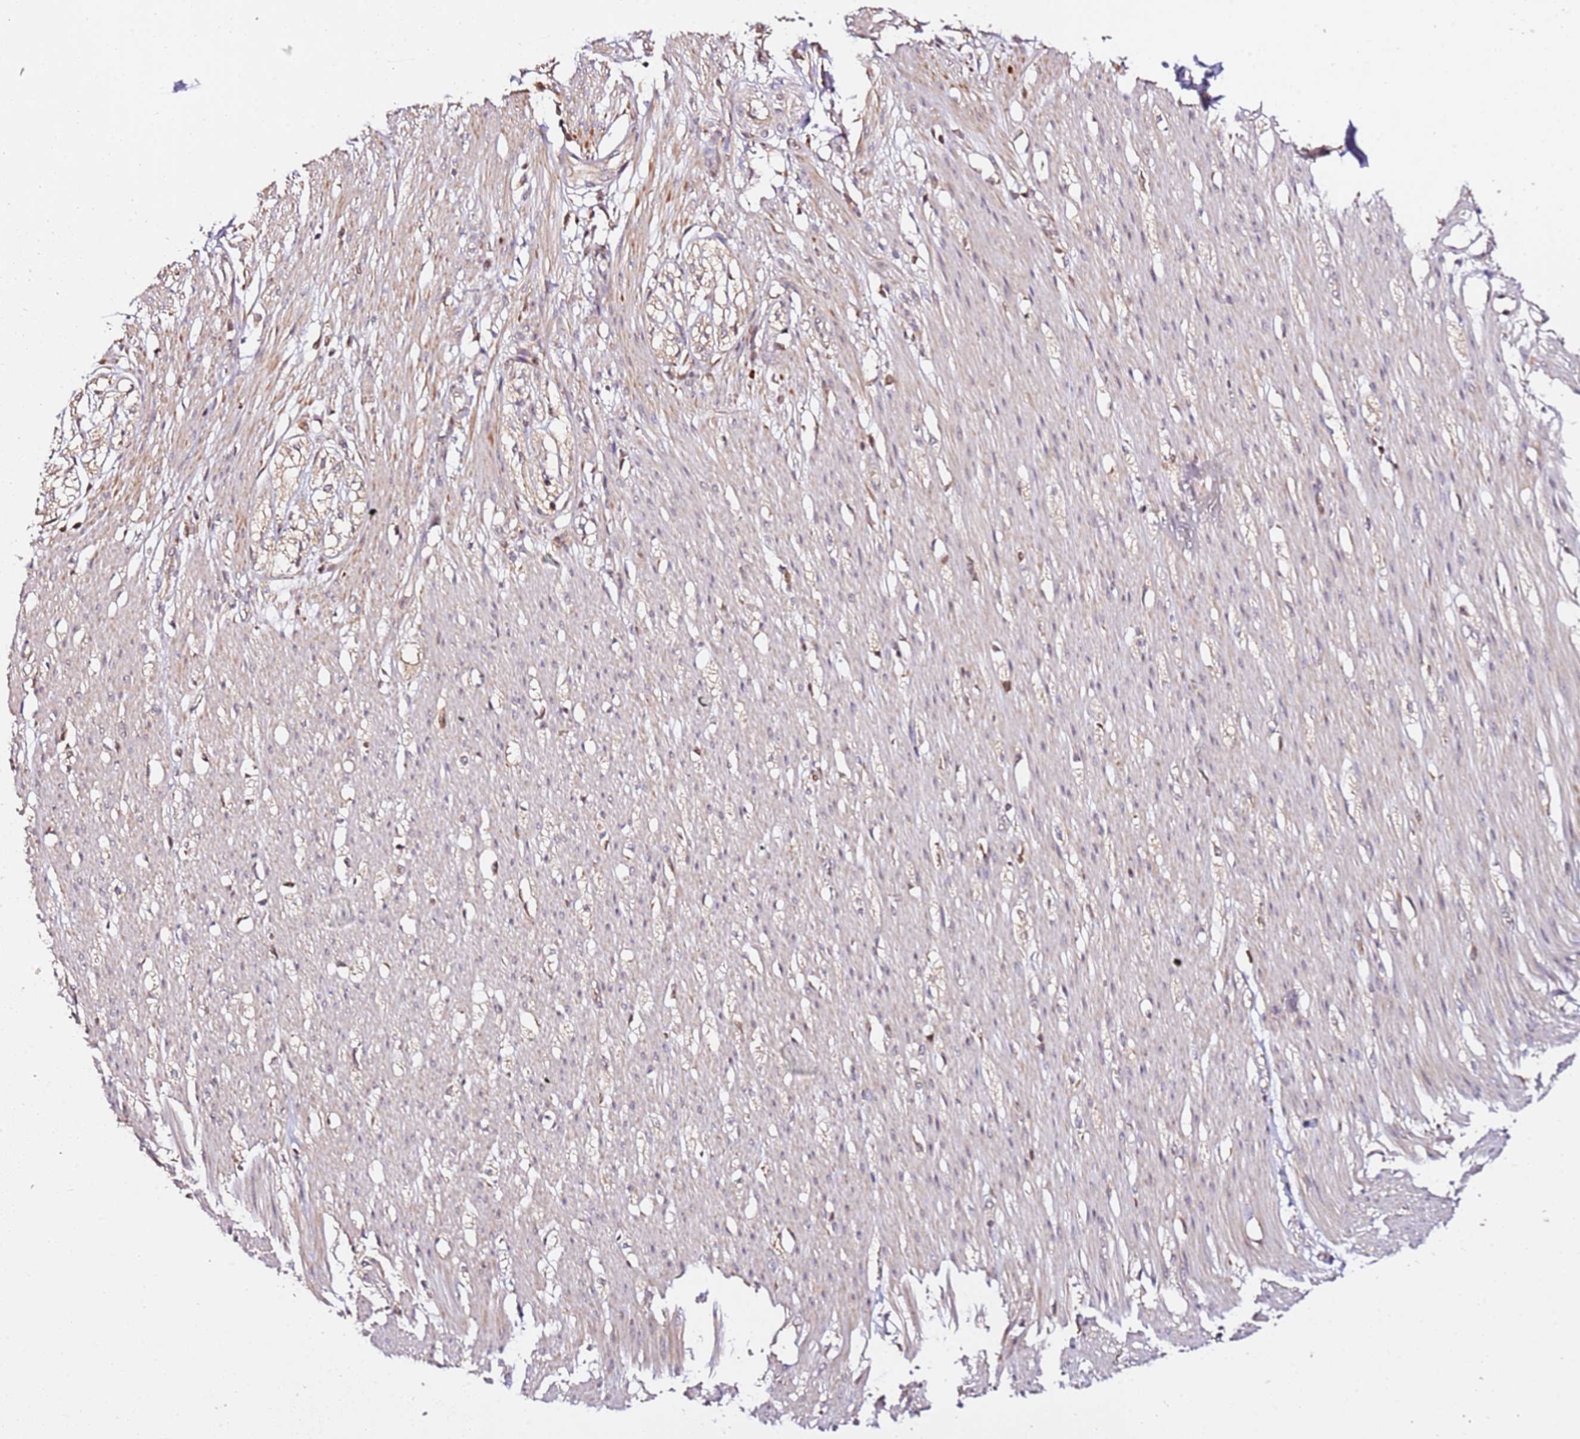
{"staining": {"intensity": "moderate", "quantity": "25%-75%", "location": "cytoplasmic/membranous"}, "tissue": "smooth muscle", "cell_type": "Smooth muscle cells", "image_type": "normal", "snomed": [{"axis": "morphology", "description": "Normal tissue, NOS"}, {"axis": "morphology", "description": "Adenocarcinoma, NOS"}, {"axis": "topography", "description": "Colon"}, {"axis": "topography", "description": "Peripheral nerve tissue"}], "caption": "Protein analysis of normal smooth muscle demonstrates moderate cytoplasmic/membranous expression in about 25%-75% of smooth muscle cells. The staining was performed using DAB to visualize the protein expression in brown, while the nuclei were stained in blue with hematoxylin (Magnification: 20x).", "gene": "OR5V1", "patient": {"sex": "male", "age": 14}}